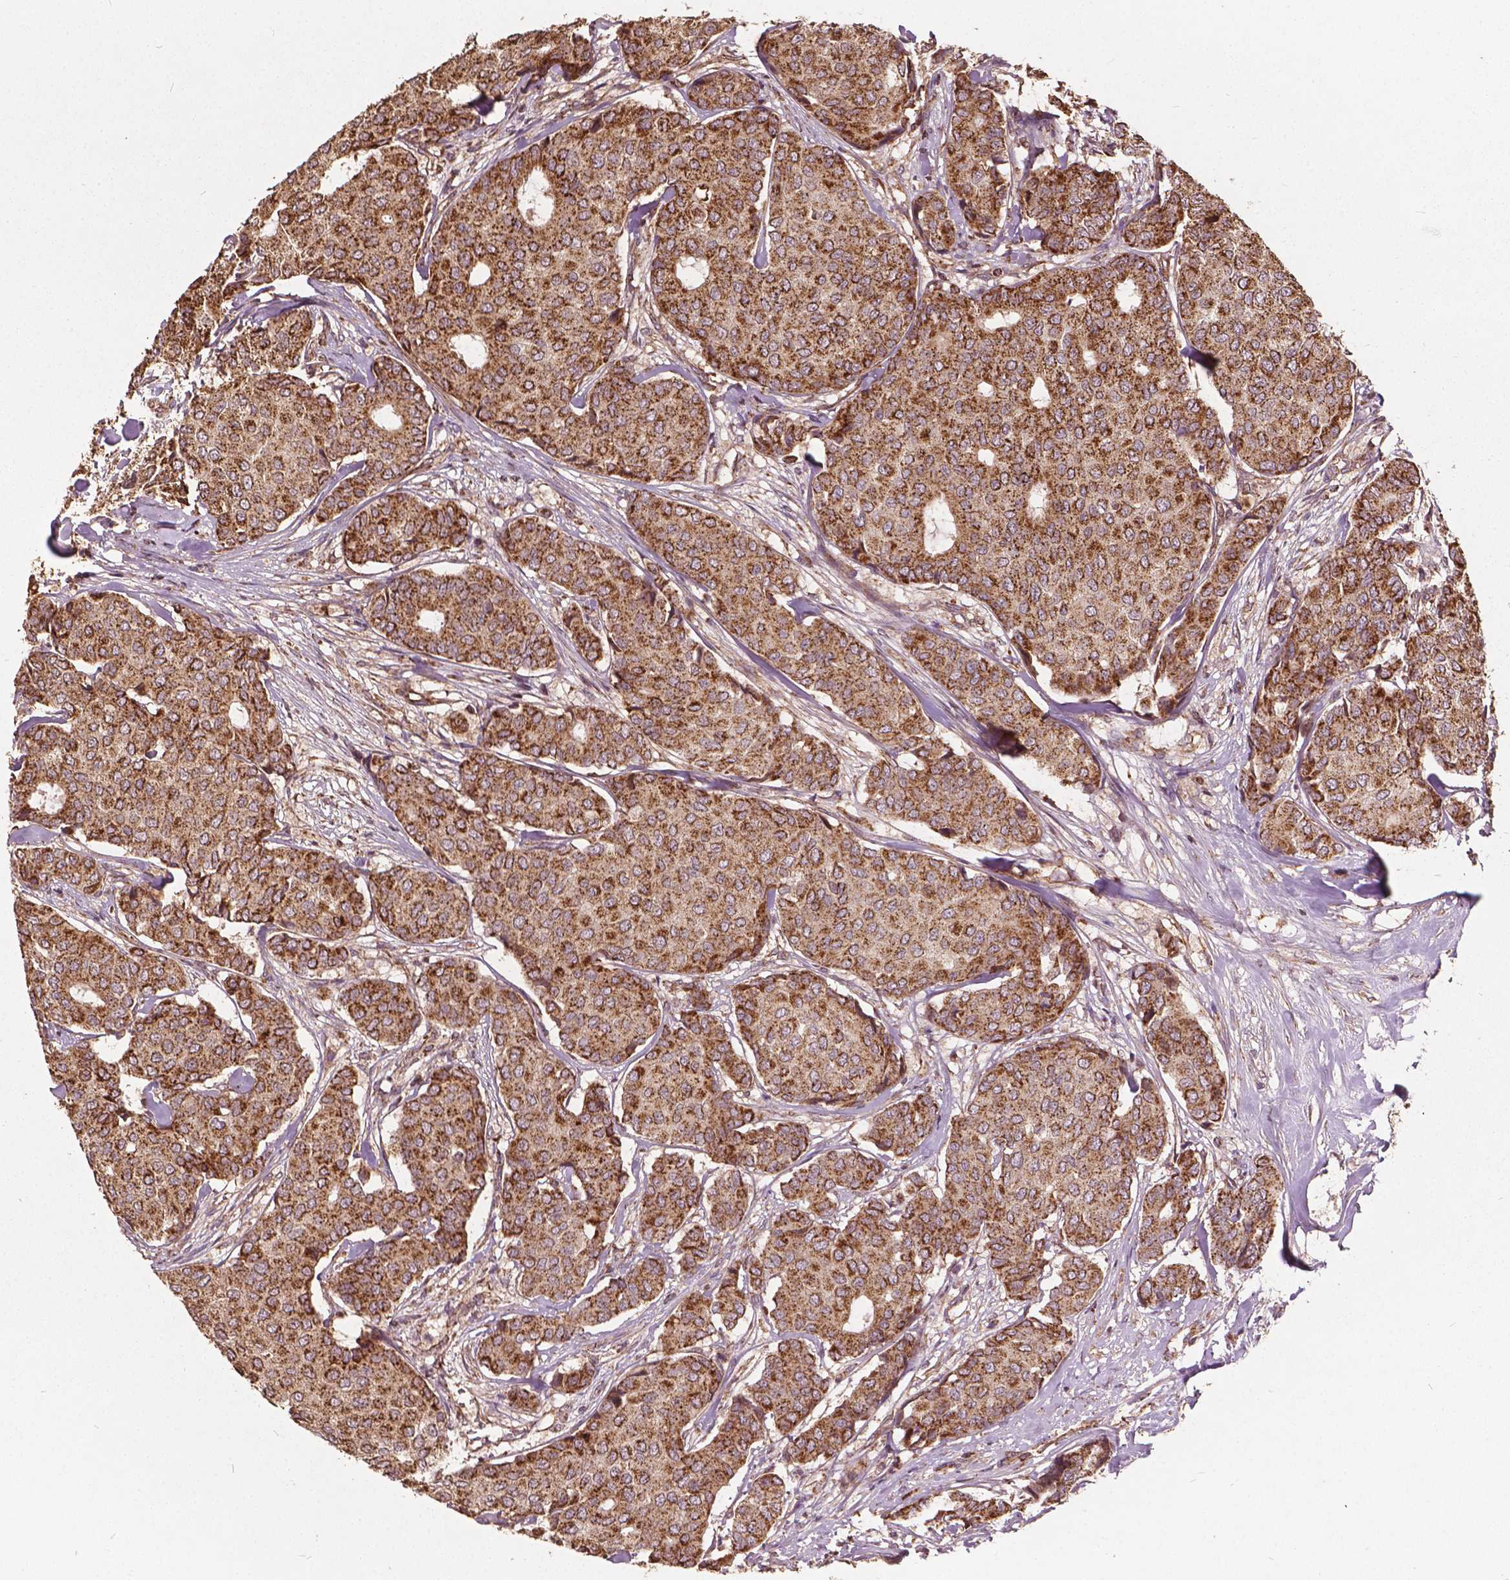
{"staining": {"intensity": "strong", "quantity": ">75%", "location": "cytoplasmic/membranous"}, "tissue": "breast cancer", "cell_type": "Tumor cells", "image_type": "cancer", "snomed": [{"axis": "morphology", "description": "Duct carcinoma"}, {"axis": "topography", "description": "Breast"}], "caption": "The immunohistochemical stain shows strong cytoplasmic/membranous staining in tumor cells of breast cancer tissue.", "gene": "UBXN2A", "patient": {"sex": "female", "age": 75}}